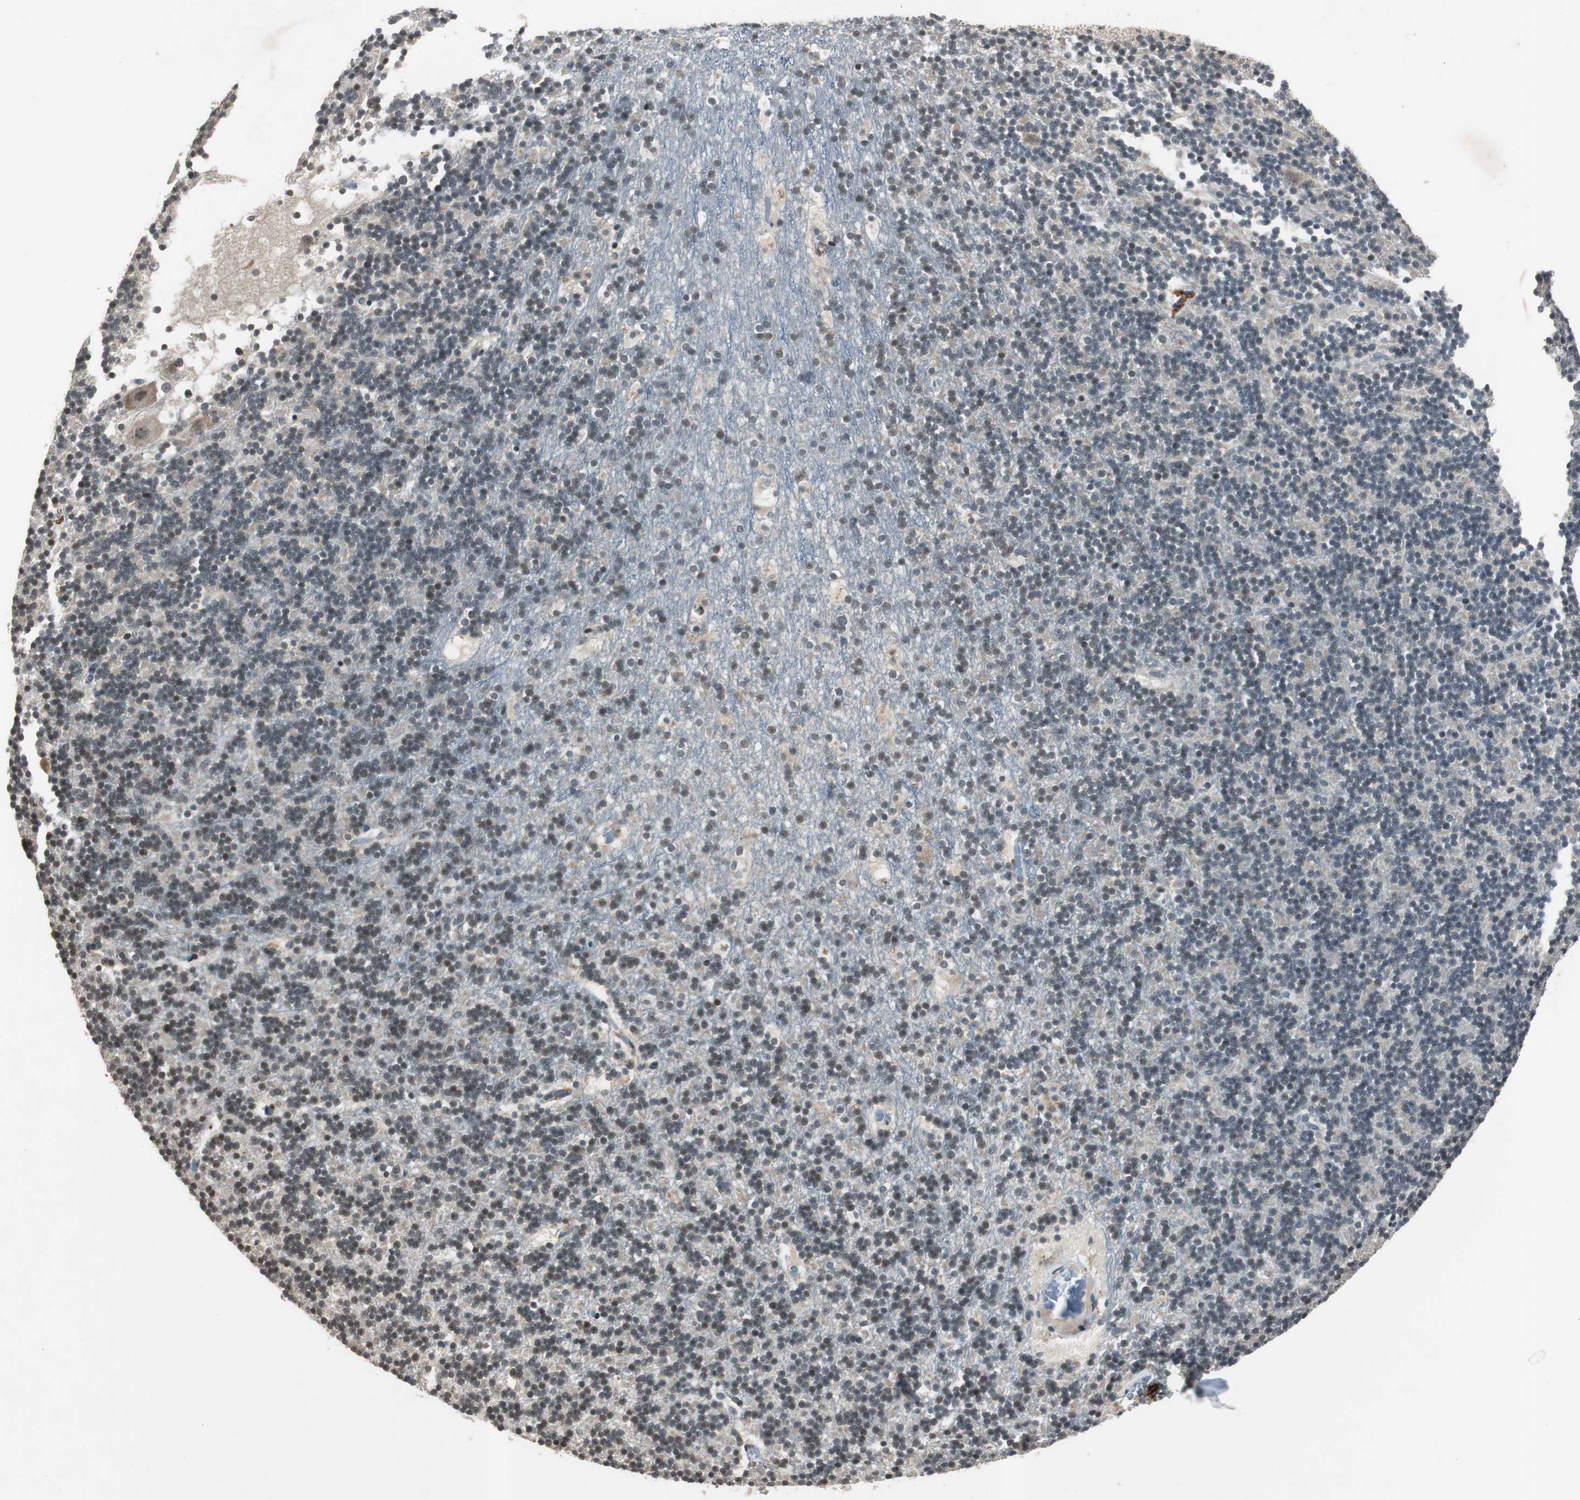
{"staining": {"intensity": "weak", "quantity": "<25%", "location": "cytoplasmic/membranous"}, "tissue": "cerebellum", "cell_type": "Cells in granular layer", "image_type": "normal", "snomed": [{"axis": "morphology", "description": "Normal tissue, NOS"}, {"axis": "topography", "description": "Cerebellum"}], "caption": "Immunohistochemistry (IHC) of benign cerebellum shows no expression in cells in granular layer.", "gene": "BOLA1", "patient": {"sex": "male", "age": 45}}